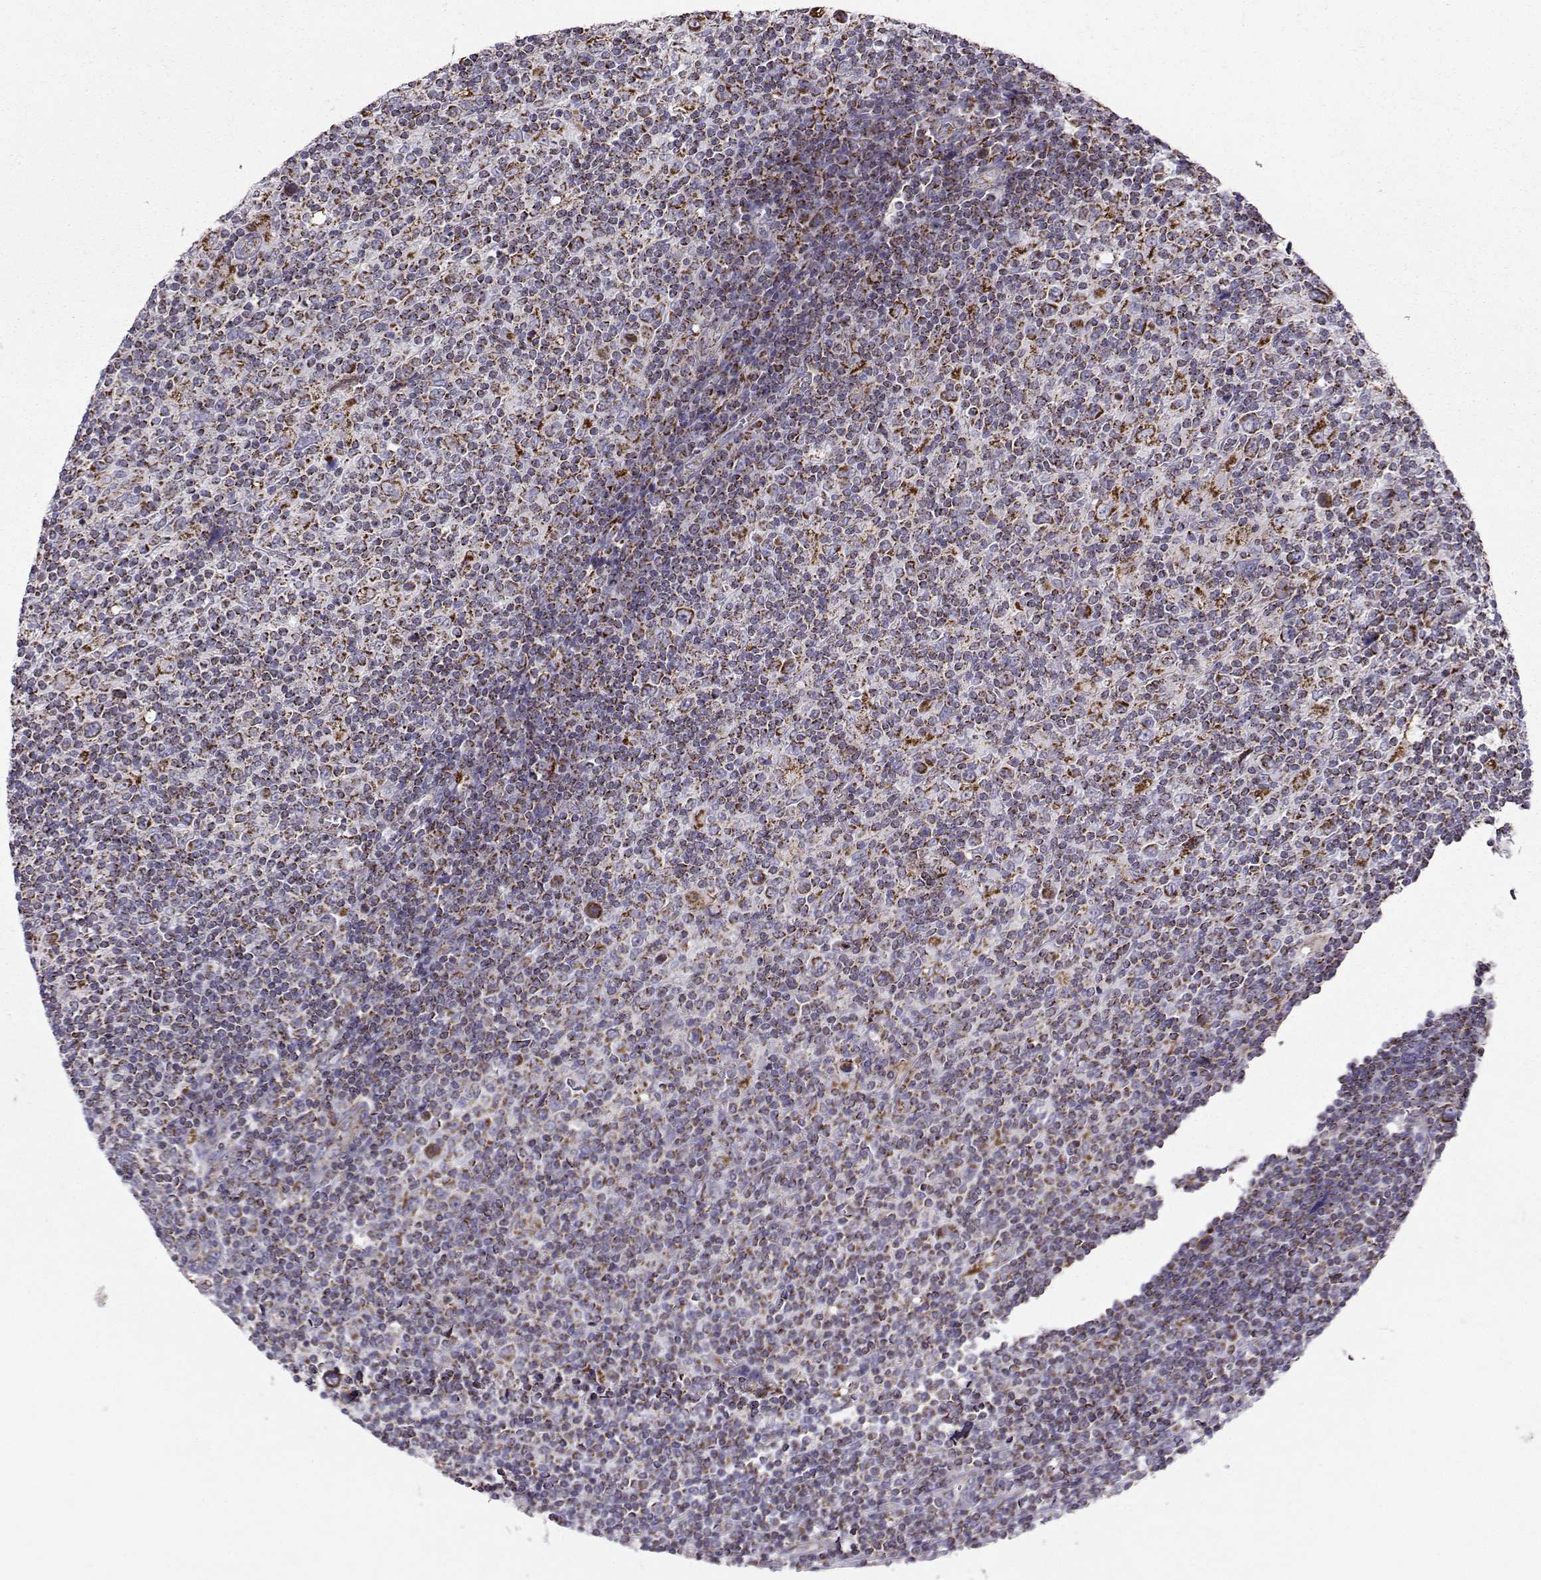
{"staining": {"intensity": "strong", "quantity": ">75%", "location": "cytoplasmic/membranous"}, "tissue": "lymphoma", "cell_type": "Tumor cells", "image_type": "cancer", "snomed": [{"axis": "morphology", "description": "Hodgkin's disease, NOS"}, {"axis": "topography", "description": "Lymph node"}], "caption": "A micrograph of Hodgkin's disease stained for a protein displays strong cytoplasmic/membranous brown staining in tumor cells.", "gene": "NECAB3", "patient": {"sex": "male", "age": 40}}